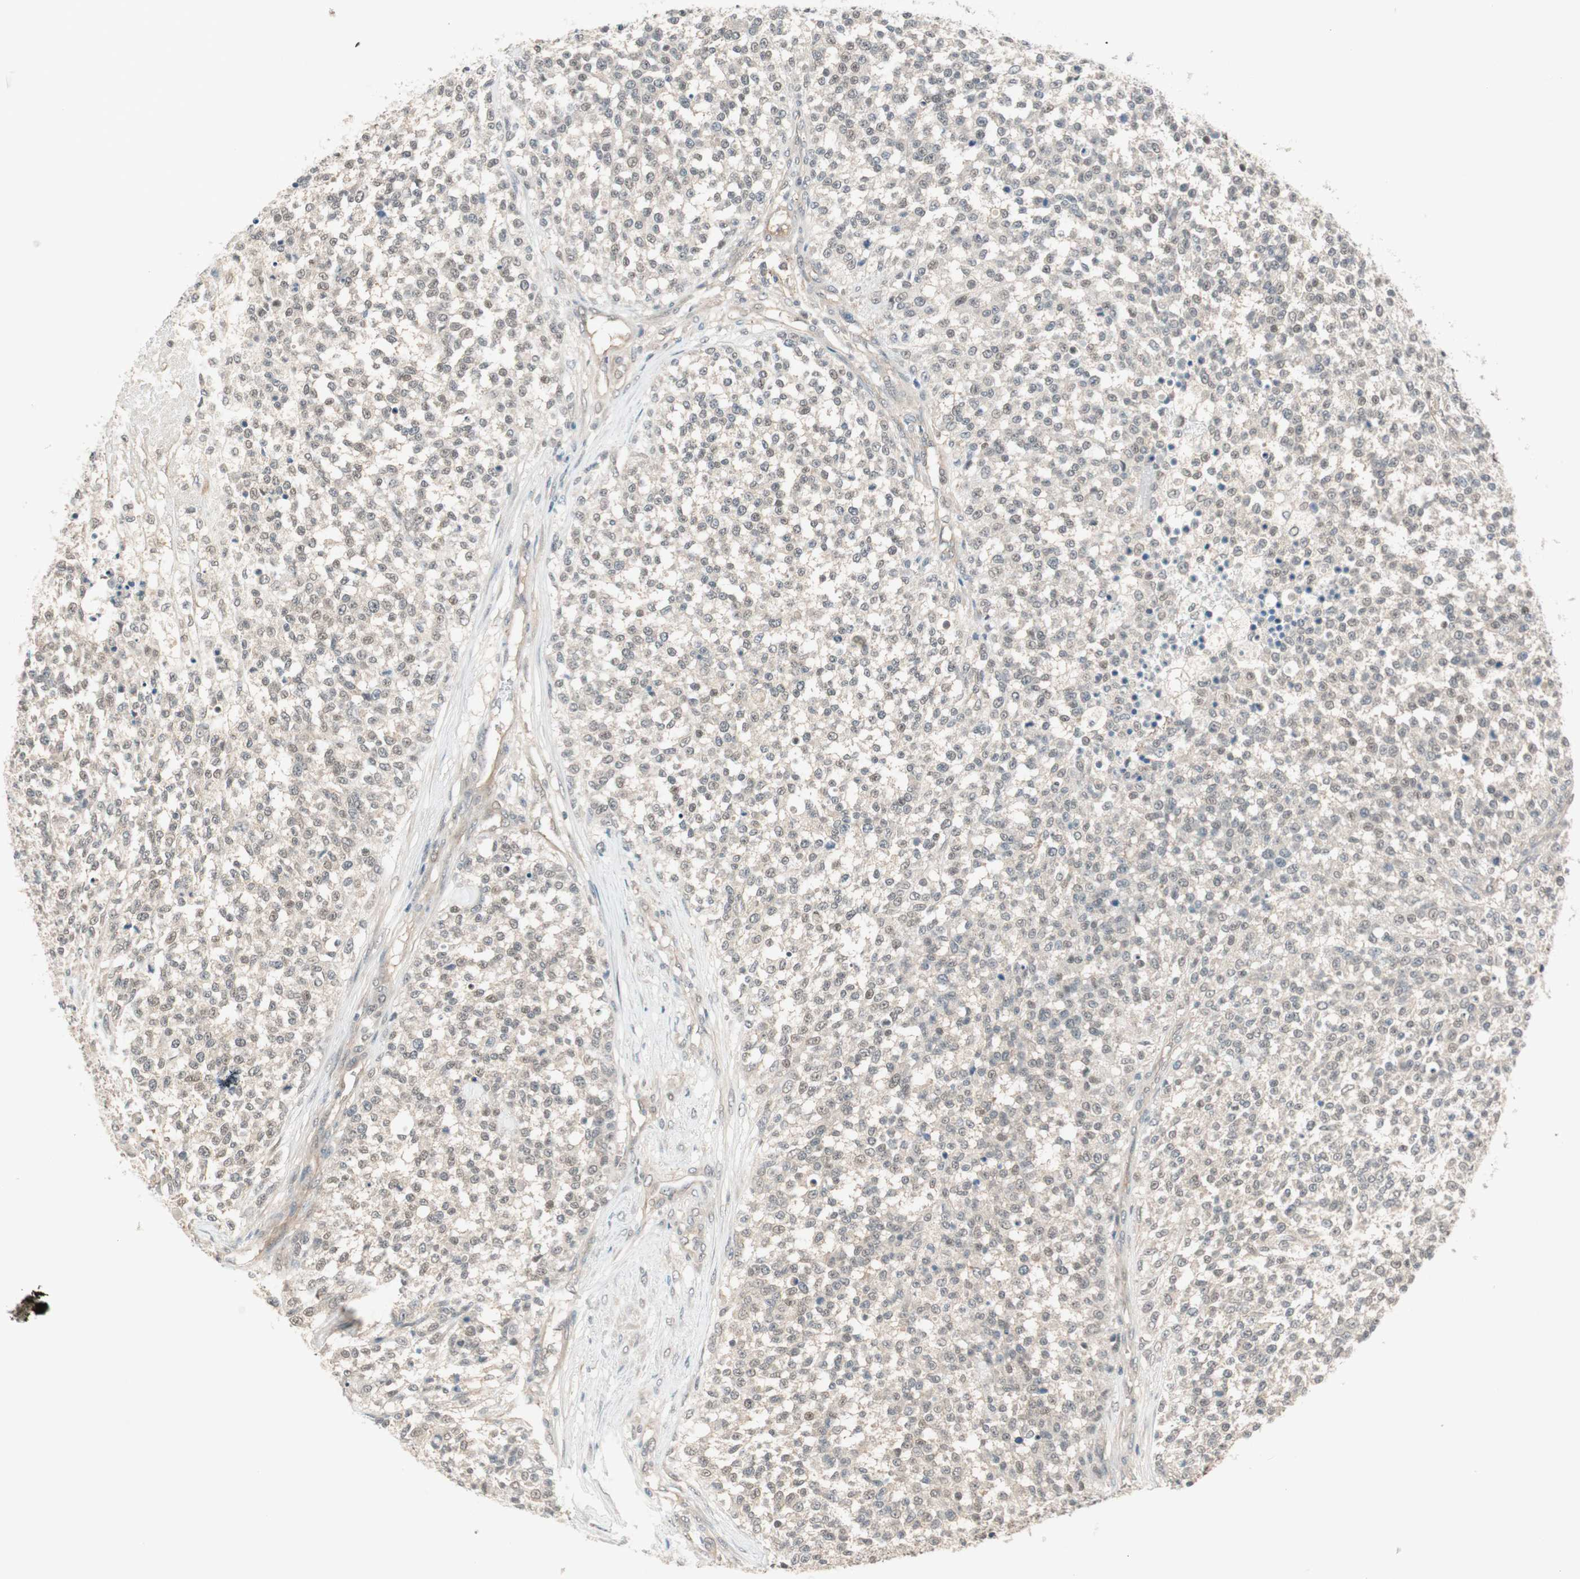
{"staining": {"intensity": "weak", "quantity": "<25%", "location": "nuclear"}, "tissue": "testis cancer", "cell_type": "Tumor cells", "image_type": "cancer", "snomed": [{"axis": "morphology", "description": "Seminoma, NOS"}, {"axis": "topography", "description": "Testis"}], "caption": "DAB (3,3'-diaminobenzidine) immunohistochemical staining of testis cancer reveals no significant expression in tumor cells.", "gene": "PSMD8", "patient": {"sex": "male", "age": 59}}